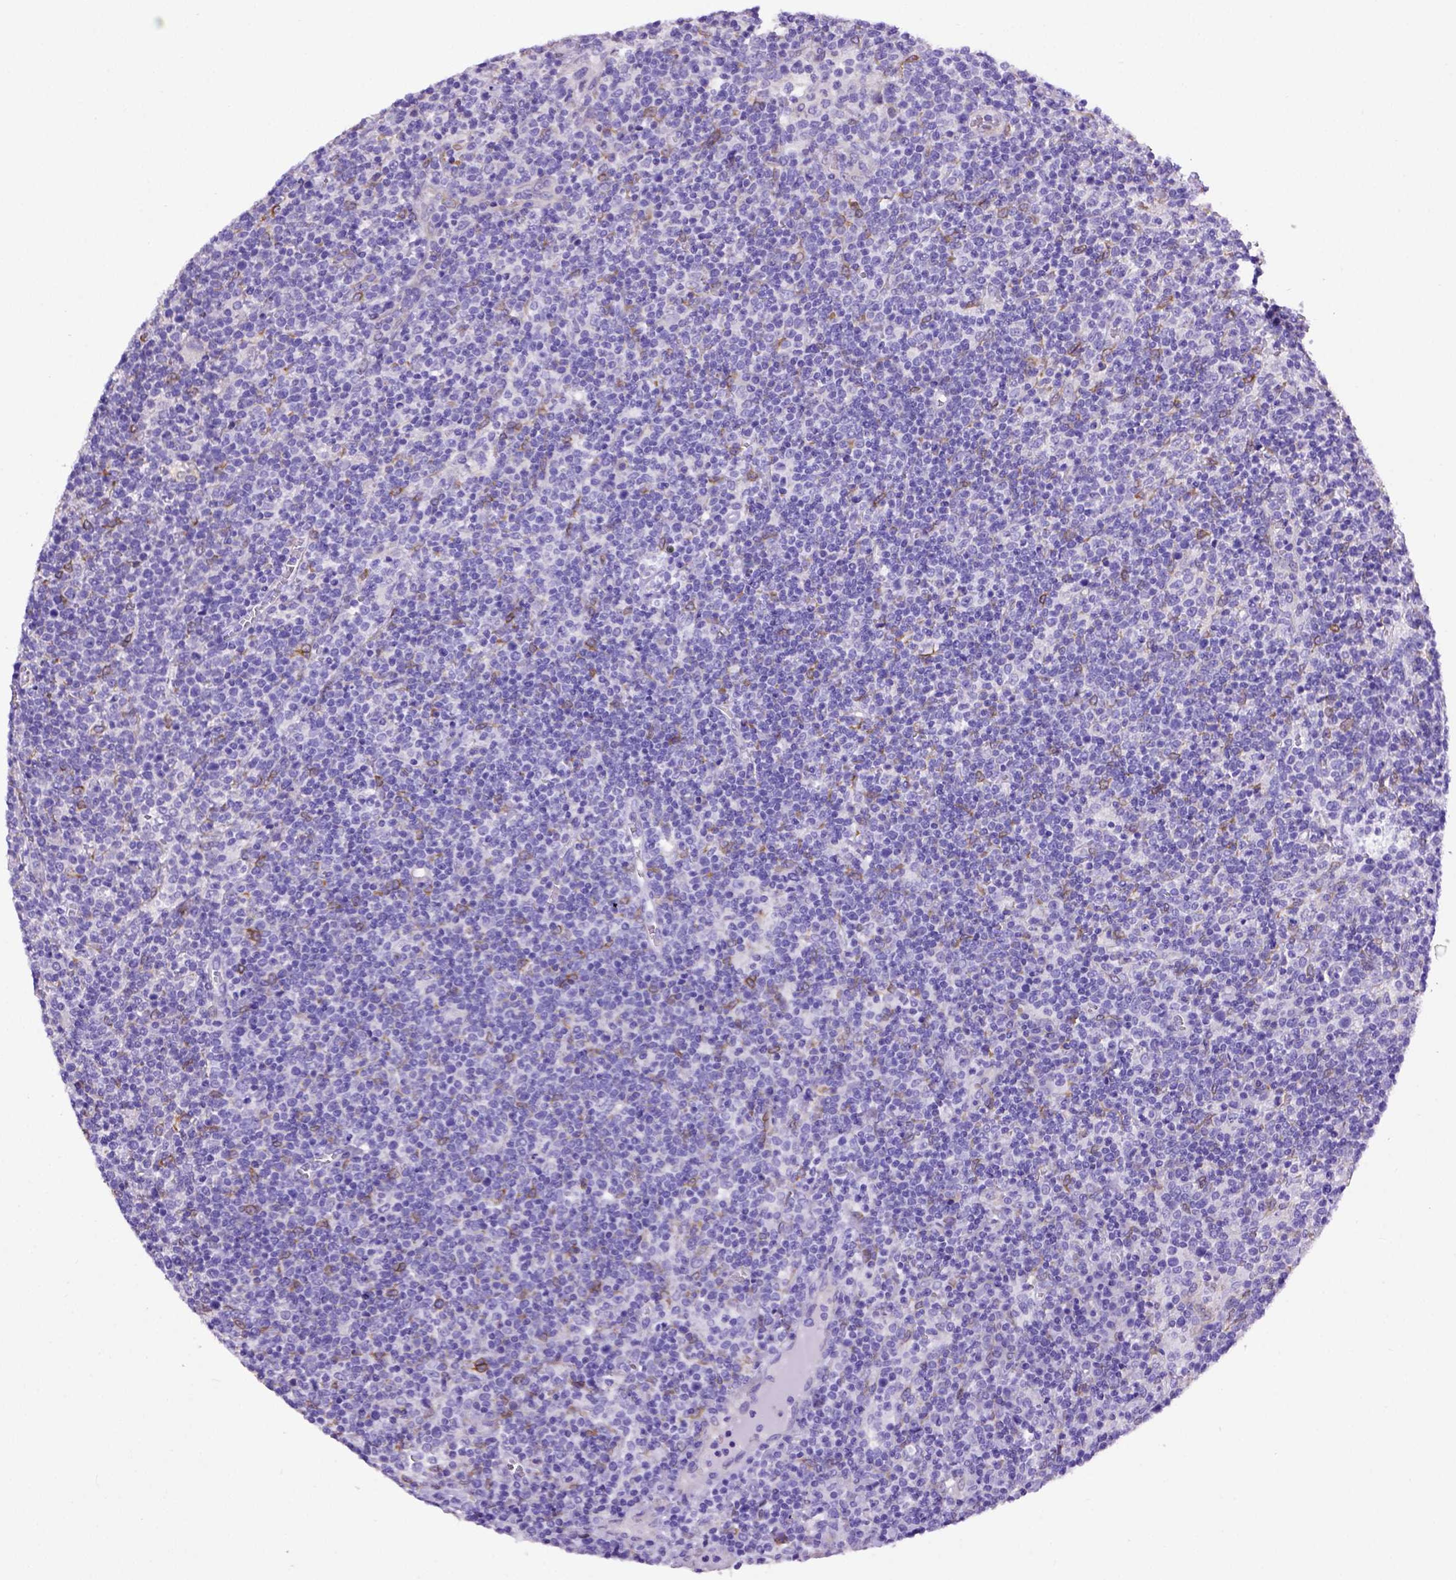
{"staining": {"intensity": "negative", "quantity": "none", "location": "none"}, "tissue": "lymphoma", "cell_type": "Tumor cells", "image_type": "cancer", "snomed": [{"axis": "morphology", "description": "Malignant lymphoma, non-Hodgkin's type, High grade"}, {"axis": "topography", "description": "Lymph node"}], "caption": "Immunohistochemistry of lymphoma shows no expression in tumor cells.", "gene": "PTGES", "patient": {"sex": "male", "age": 61}}